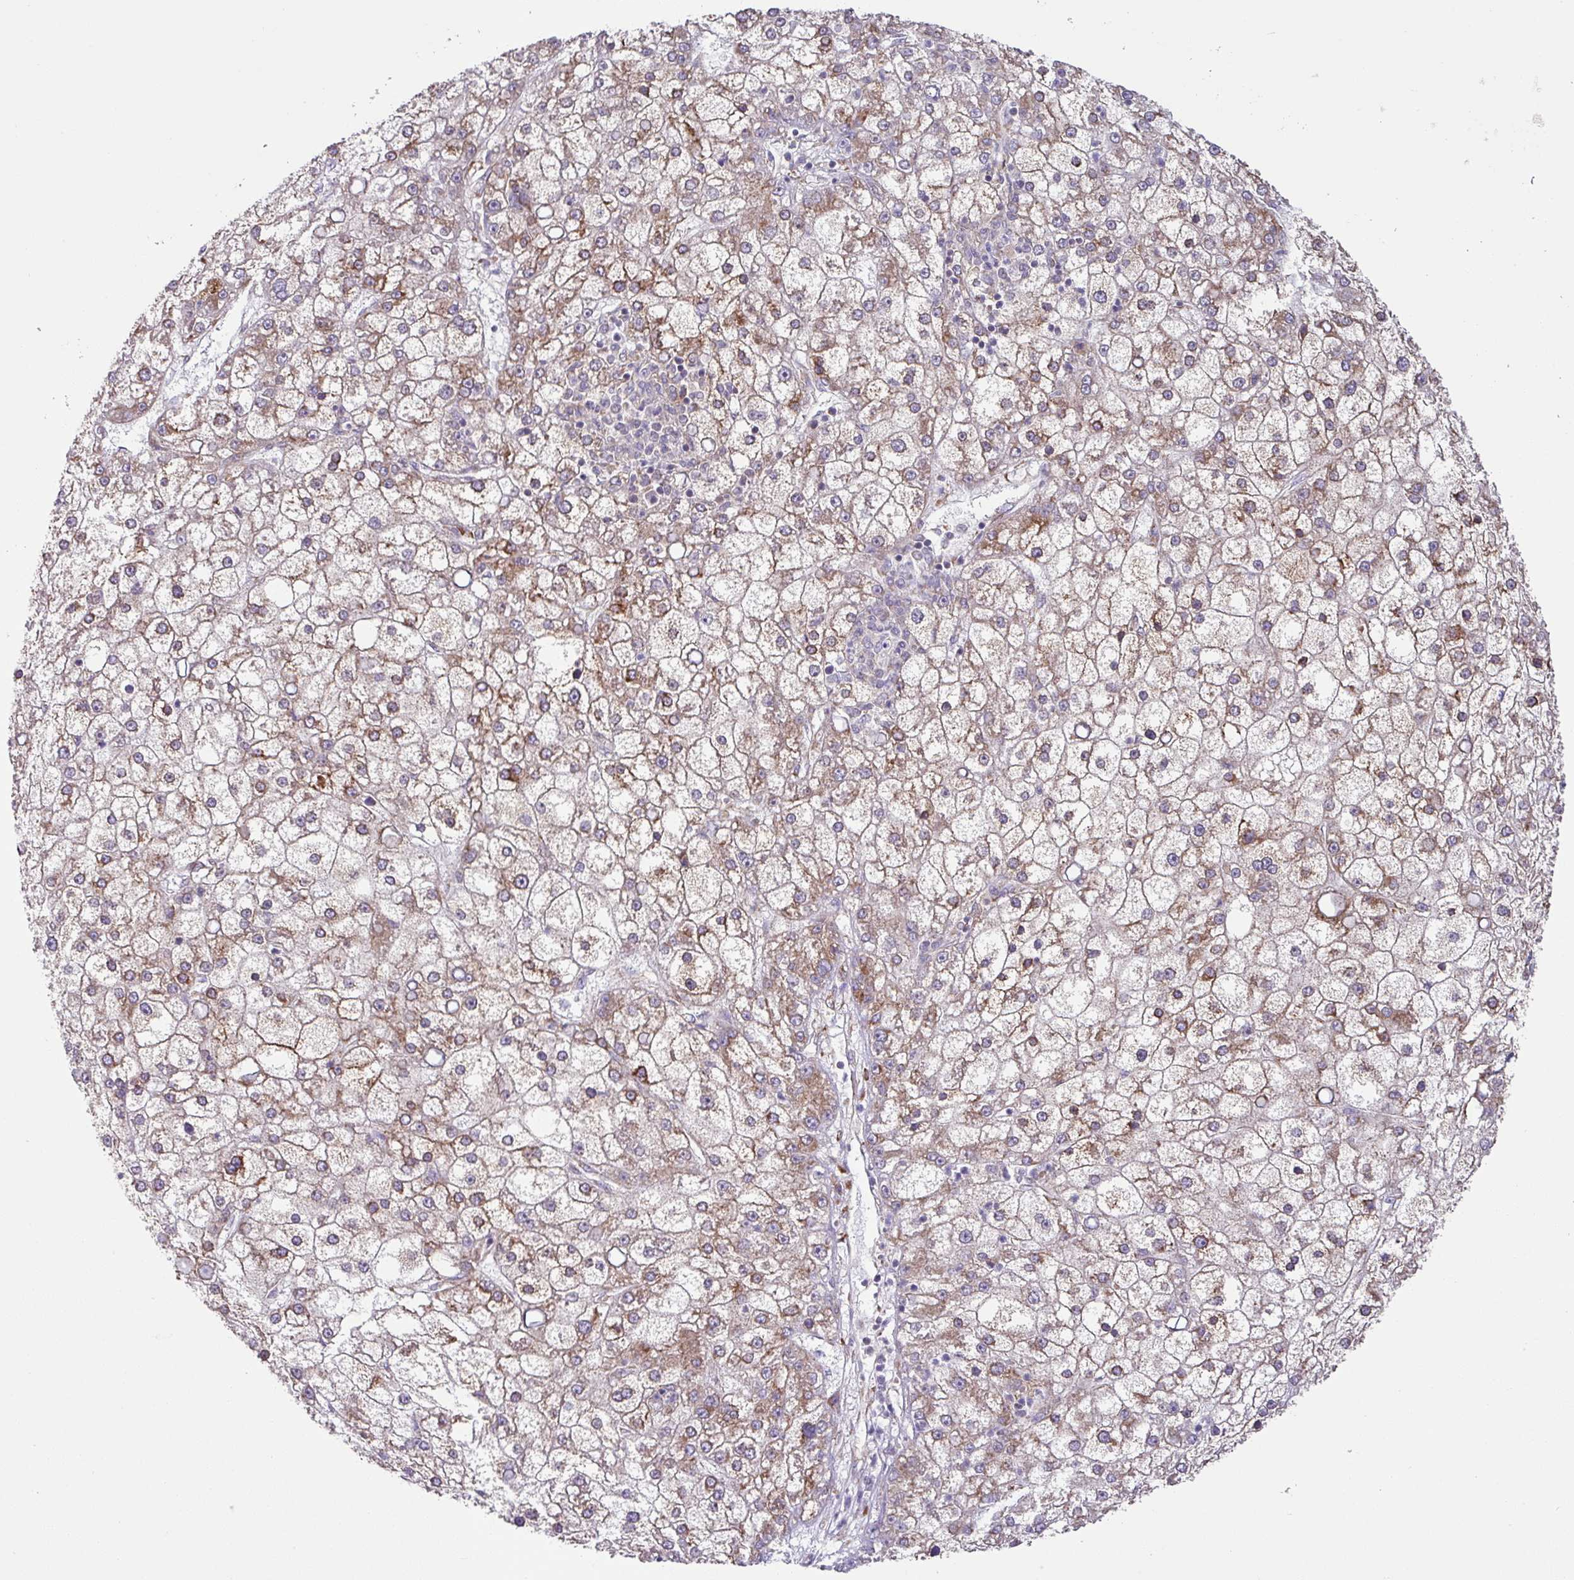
{"staining": {"intensity": "moderate", "quantity": ">75%", "location": "cytoplasmic/membranous"}, "tissue": "liver cancer", "cell_type": "Tumor cells", "image_type": "cancer", "snomed": [{"axis": "morphology", "description": "Carcinoma, Hepatocellular, NOS"}, {"axis": "topography", "description": "Liver"}], "caption": "Tumor cells exhibit medium levels of moderate cytoplasmic/membranous expression in approximately >75% of cells in human liver hepatocellular carcinoma.", "gene": "SLC39A7", "patient": {"sex": "male", "age": 67}}